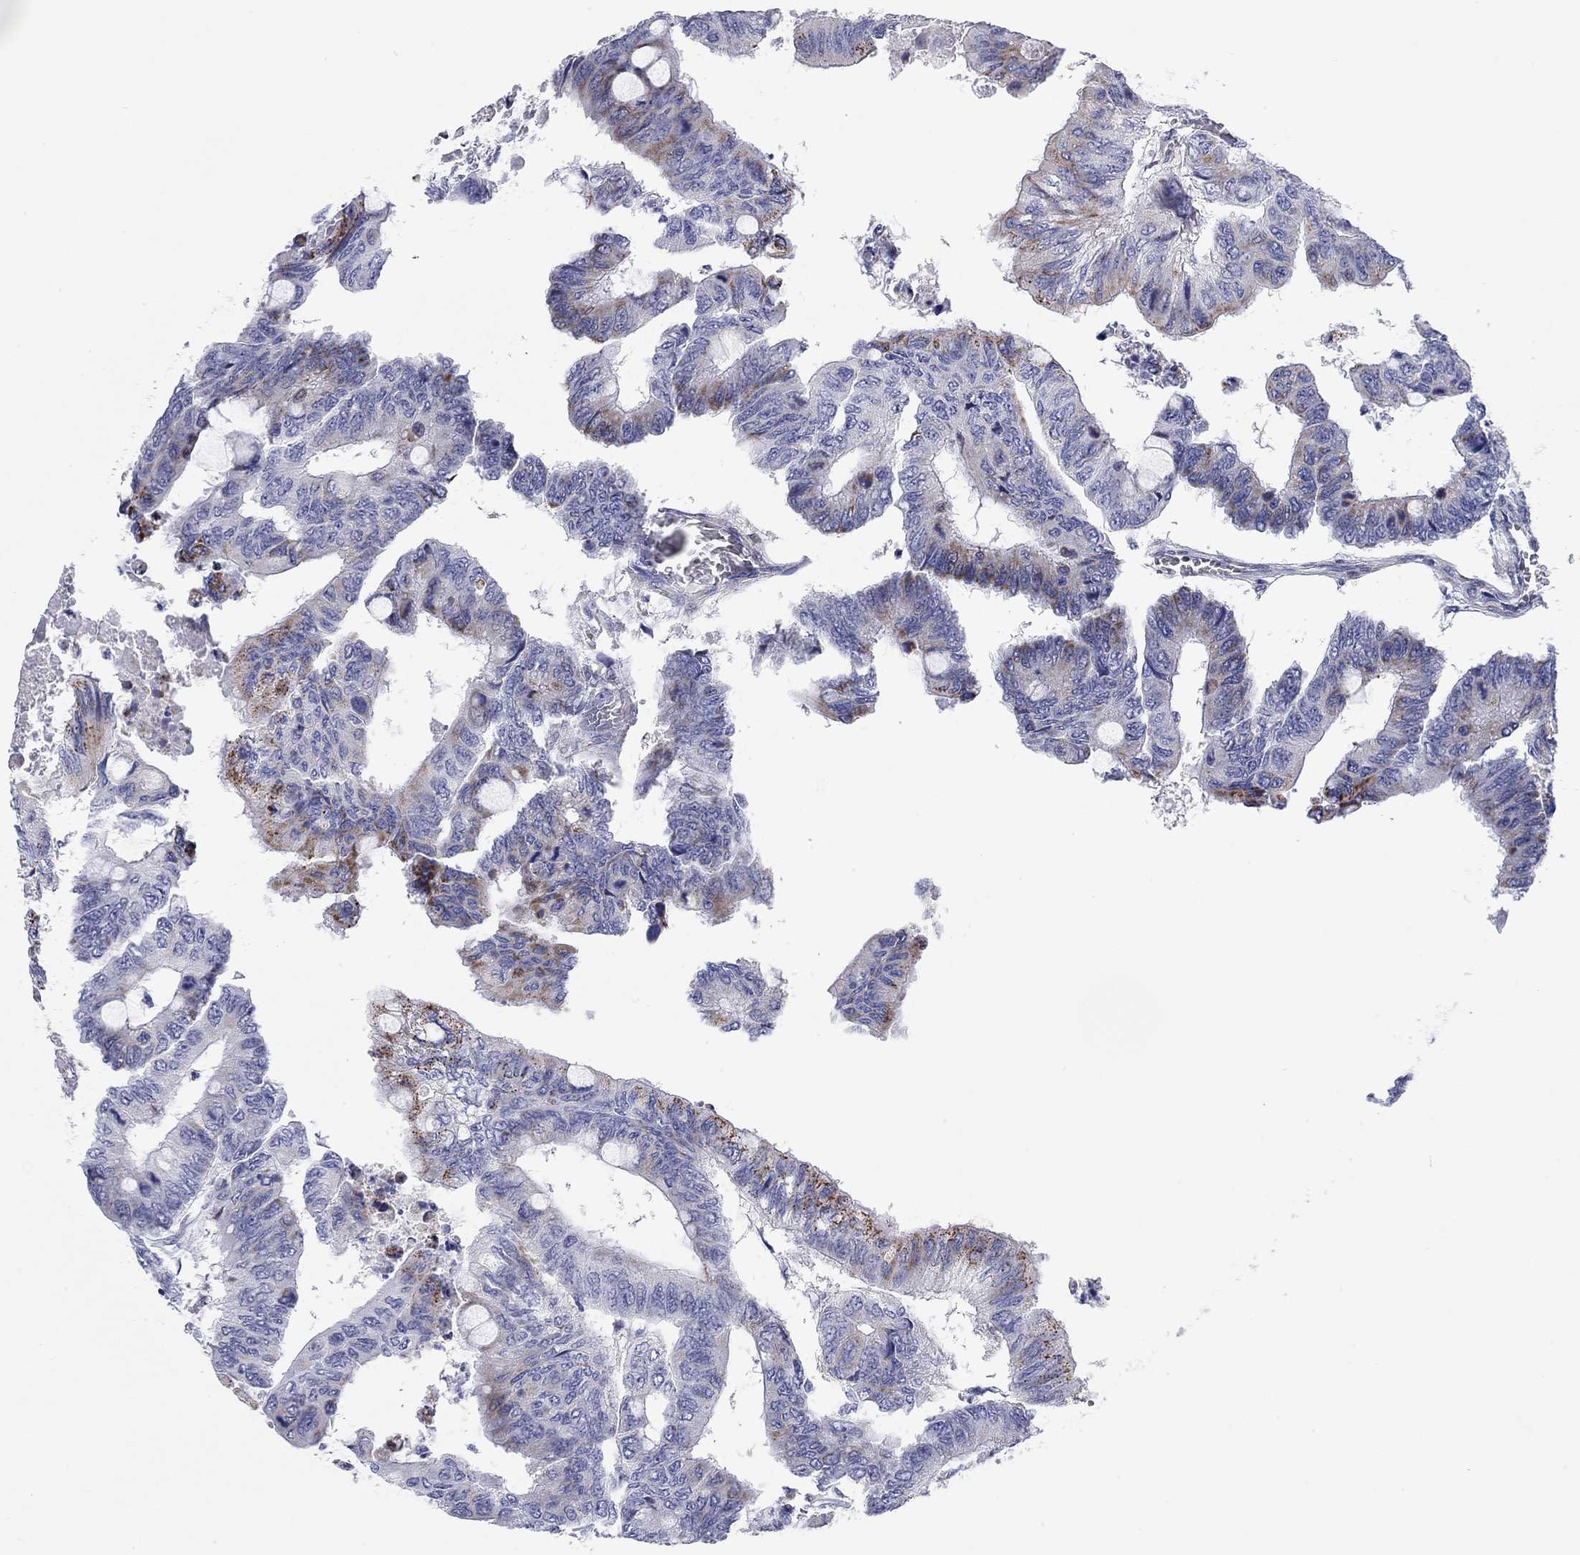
{"staining": {"intensity": "moderate", "quantity": "<25%", "location": "cytoplasmic/membranous"}, "tissue": "colorectal cancer", "cell_type": "Tumor cells", "image_type": "cancer", "snomed": [{"axis": "morphology", "description": "Normal tissue, NOS"}, {"axis": "morphology", "description": "Adenocarcinoma, NOS"}, {"axis": "topography", "description": "Rectum"}, {"axis": "topography", "description": "Peripheral nerve tissue"}], "caption": "Moderate cytoplasmic/membranous positivity for a protein is seen in approximately <25% of tumor cells of colorectal cancer using immunohistochemistry (IHC).", "gene": "CHI3L2", "patient": {"sex": "male", "age": 92}}